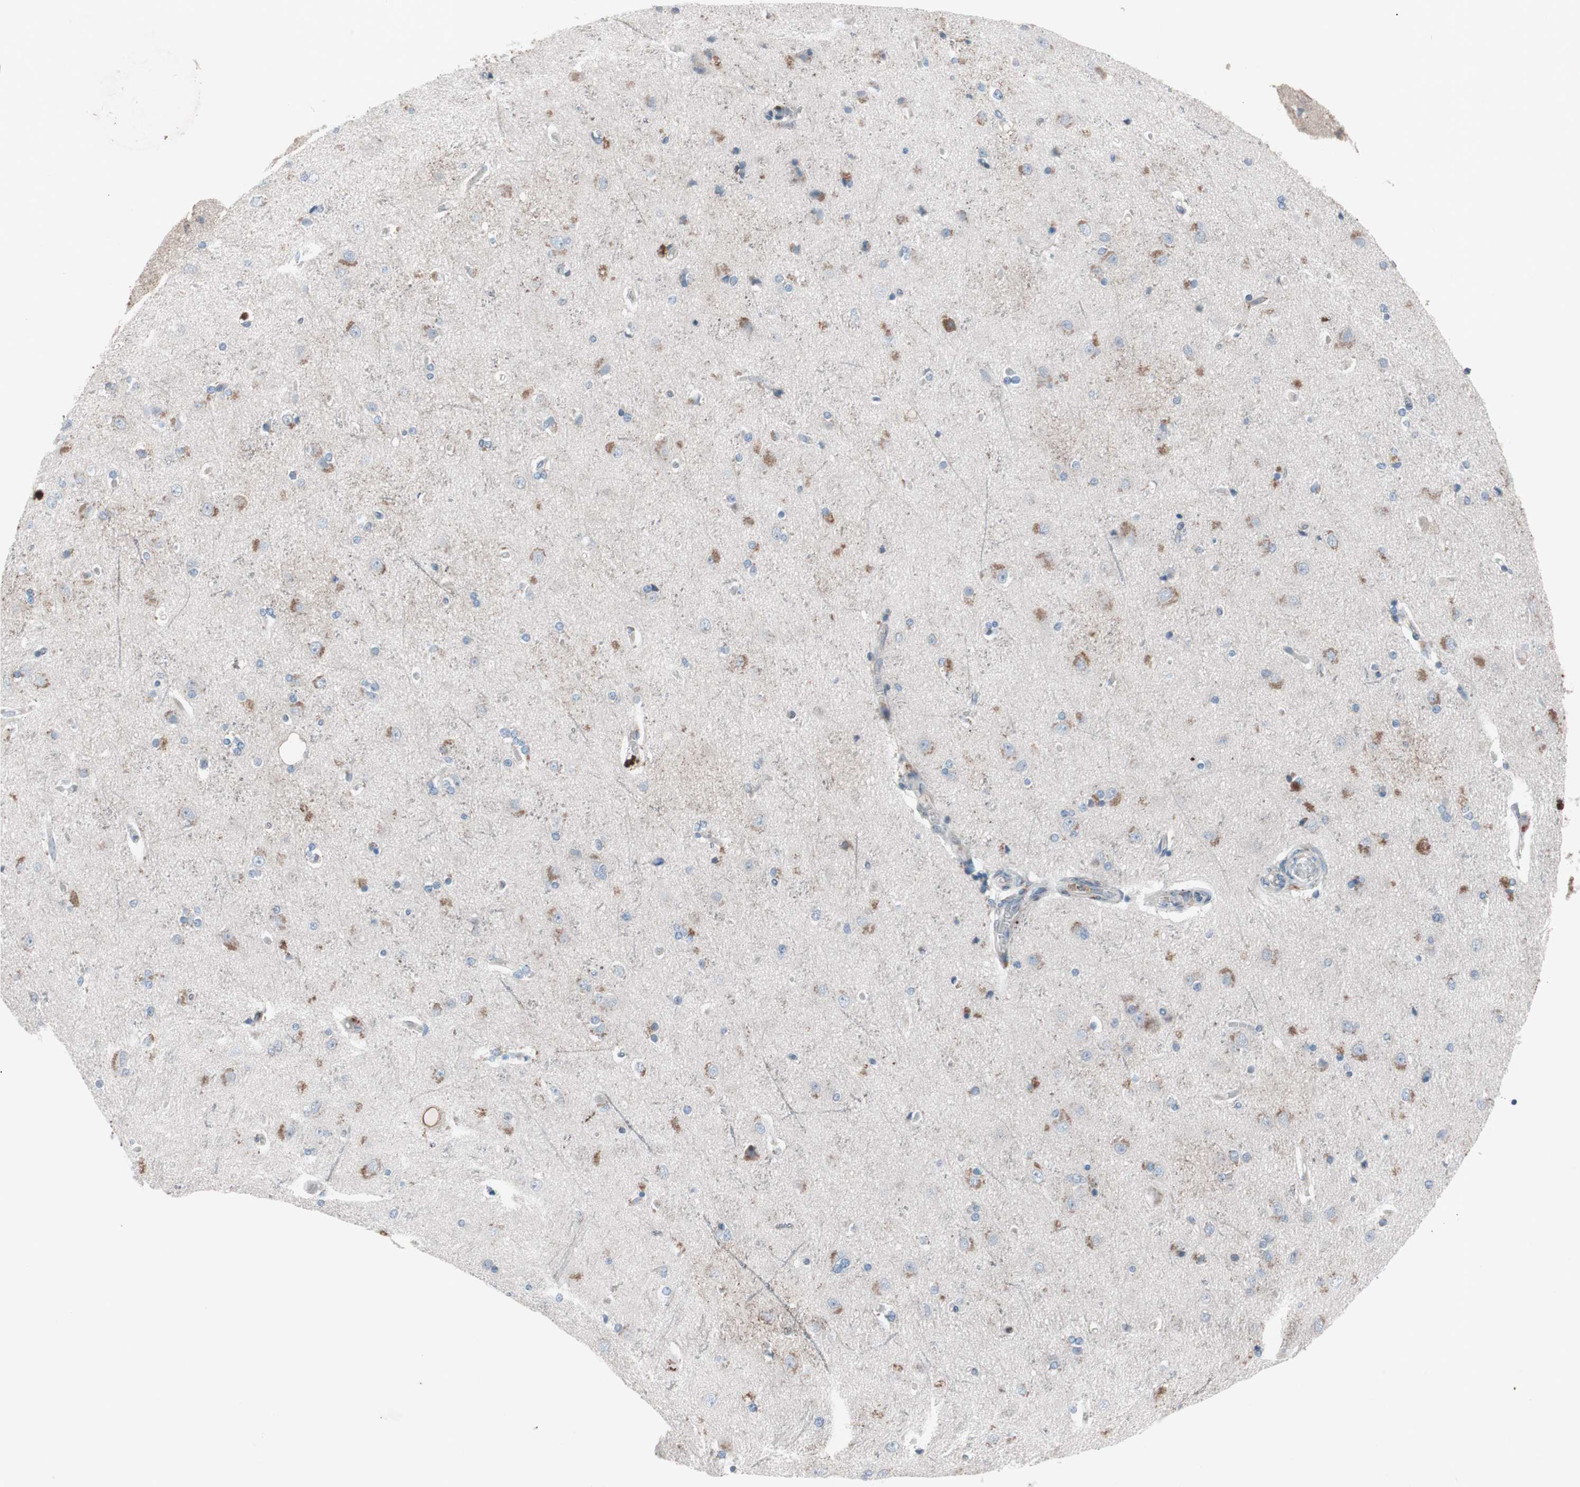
{"staining": {"intensity": "negative", "quantity": "none", "location": "none"}, "tissue": "cerebral cortex", "cell_type": "Endothelial cells", "image_type": "normal", "snomed": [{"axis": "morphology", "description": "Normal tissue, NOS"}, {"axis": "topography", "description": "Cerebral cortex"}], "caption": "The micrograph reveals no staining of endothelial cells in normal cerebral cortex. The staining is performed using DAB brown chromogen with nuclei counter-stained in using hematoxylin.", "gene": "GRB7", "patient": {"sex": "female", "age": 54}}